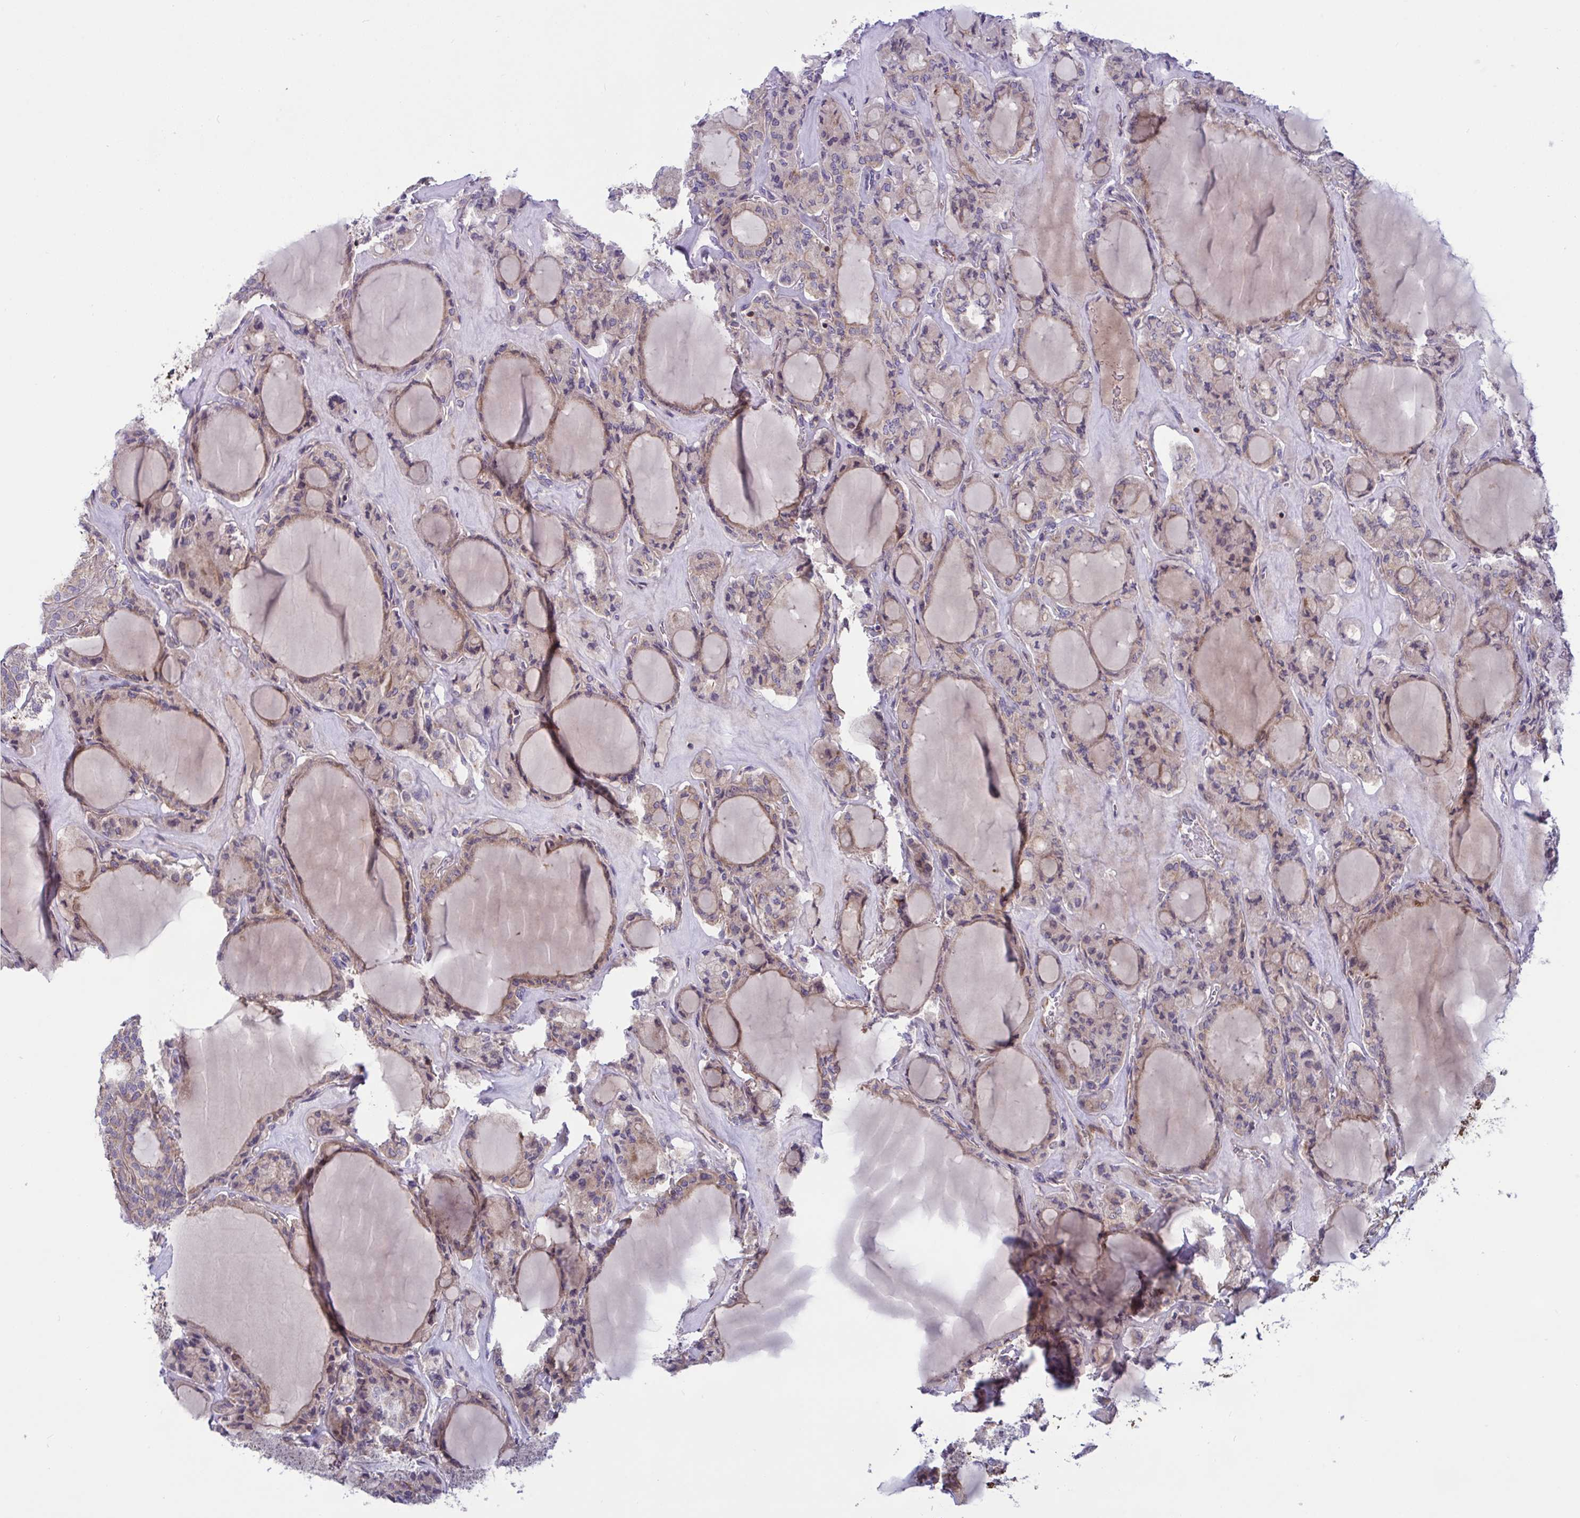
{"staining": {"intensity": "weak", "quantity": ">75%", "location": "cytoplasmic/membranous"}, "tissue": "thyroid cancer", "cell_type": "Tumor cells", "image_type": "cancer", "snomed": [{"axis": "morphology", "description": "Follicular adenoma carcinoma, NOS"}, {"axis": "topography", "description": "Thyroid gland"}], "caption": "This histopathology image displays IHC staining of human thyroid cancer, with low weak cytoplasmic/membranous staining in about >75% of tumor cells.", "gene": "TANK", "patient": {"sex": "female", "age": 63}}